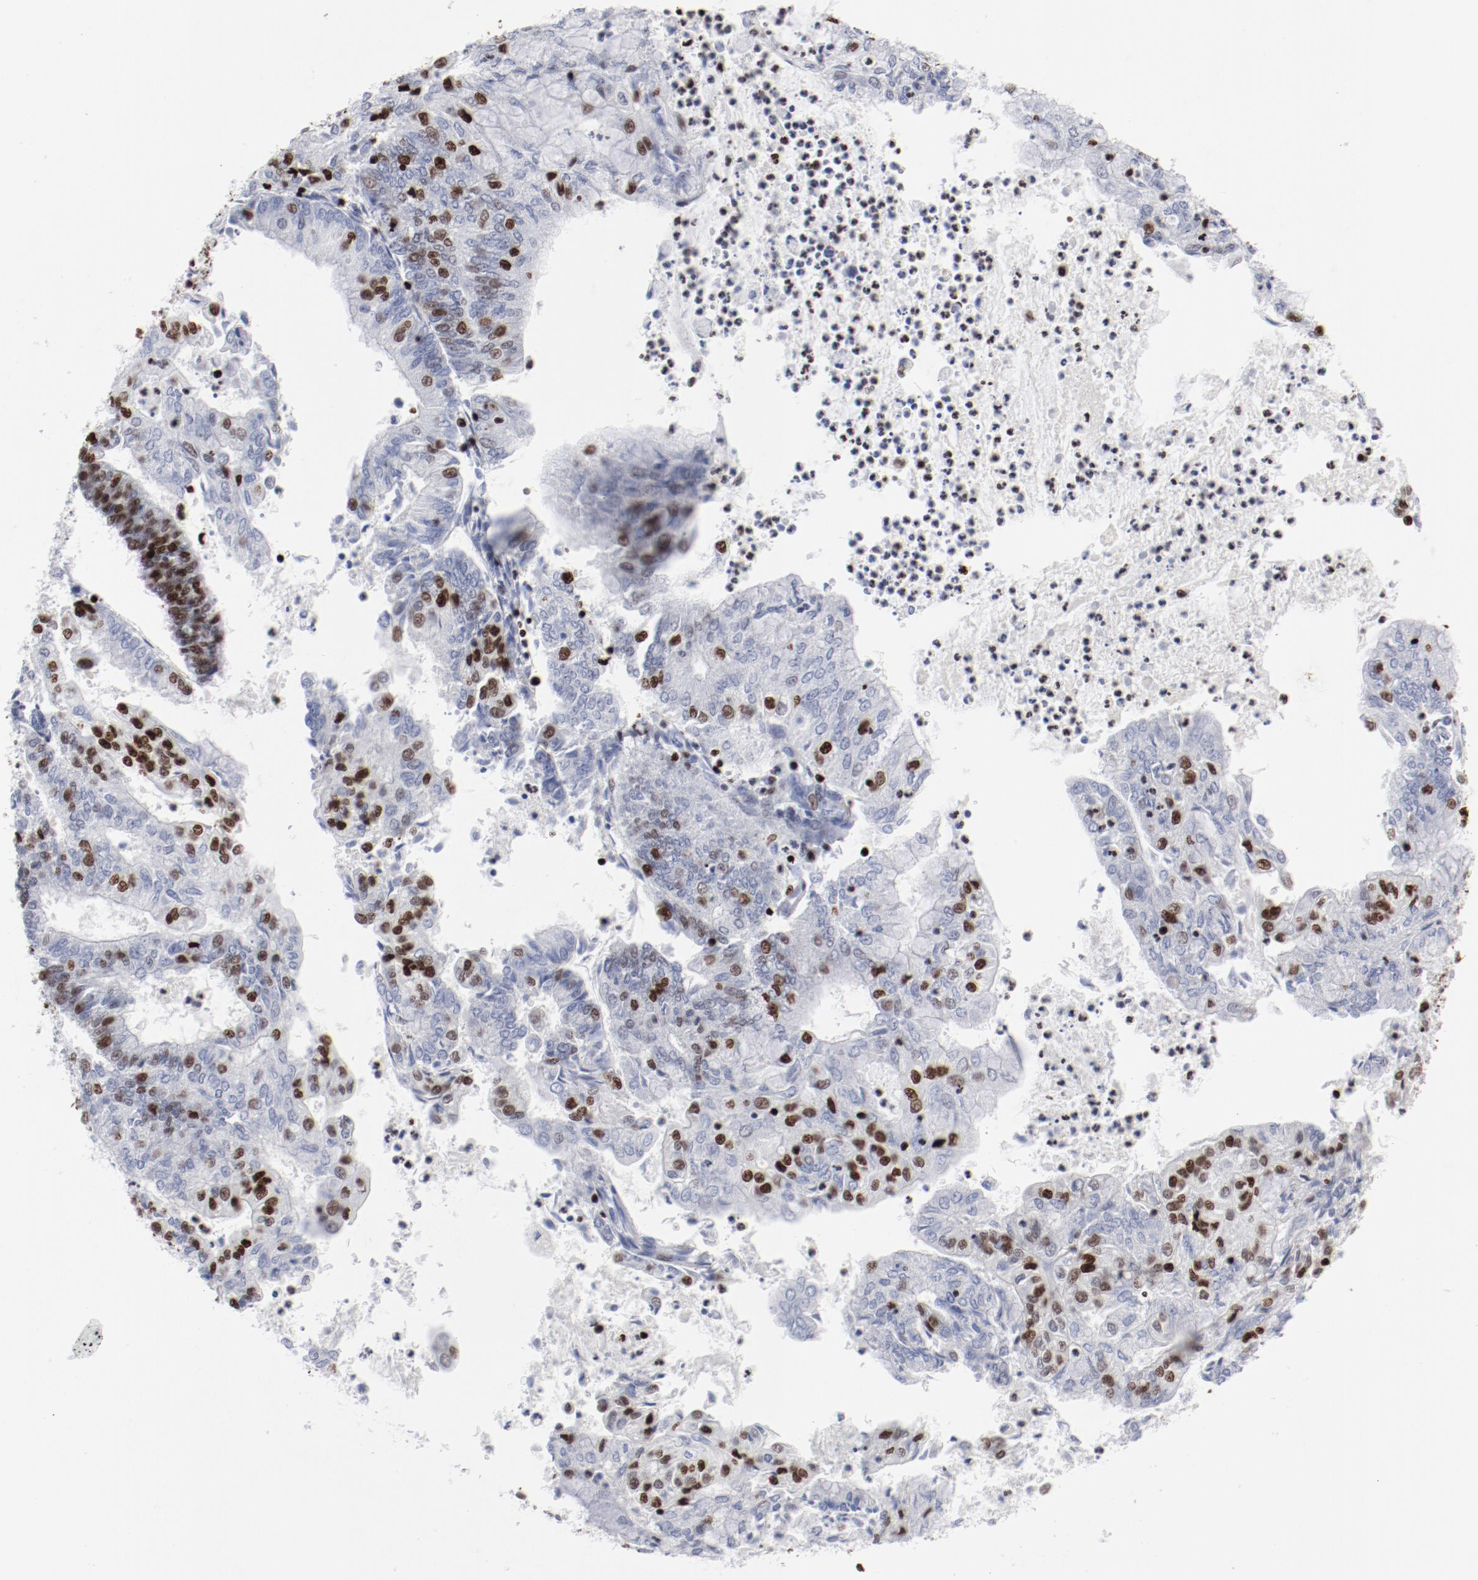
{"staining": {"intensity": "strong", "quantity": "25%-75%", "location": "nuclear"}, "tissue": "endometrial cancer", "cell_type": "Tumor cells", "image_type": "cancer", "snomed": [{"axis": "morphology", "description": "Adenocarcinoma, NOS"}, {"axis": "topography", "description": "Endometrium"}], "caption": "A histopathology image of endometrial cancer stained for a protein shows strong nuclear brown staining in tumor cells. The staining was performed using DAB (3,3'-diaminobenzidine), with brown indicating positive protein expression. Nuclei are stained blue with hematoxylin.", "gene": "SMARCC2", "patient": {"sex": "female", "age": 59}}